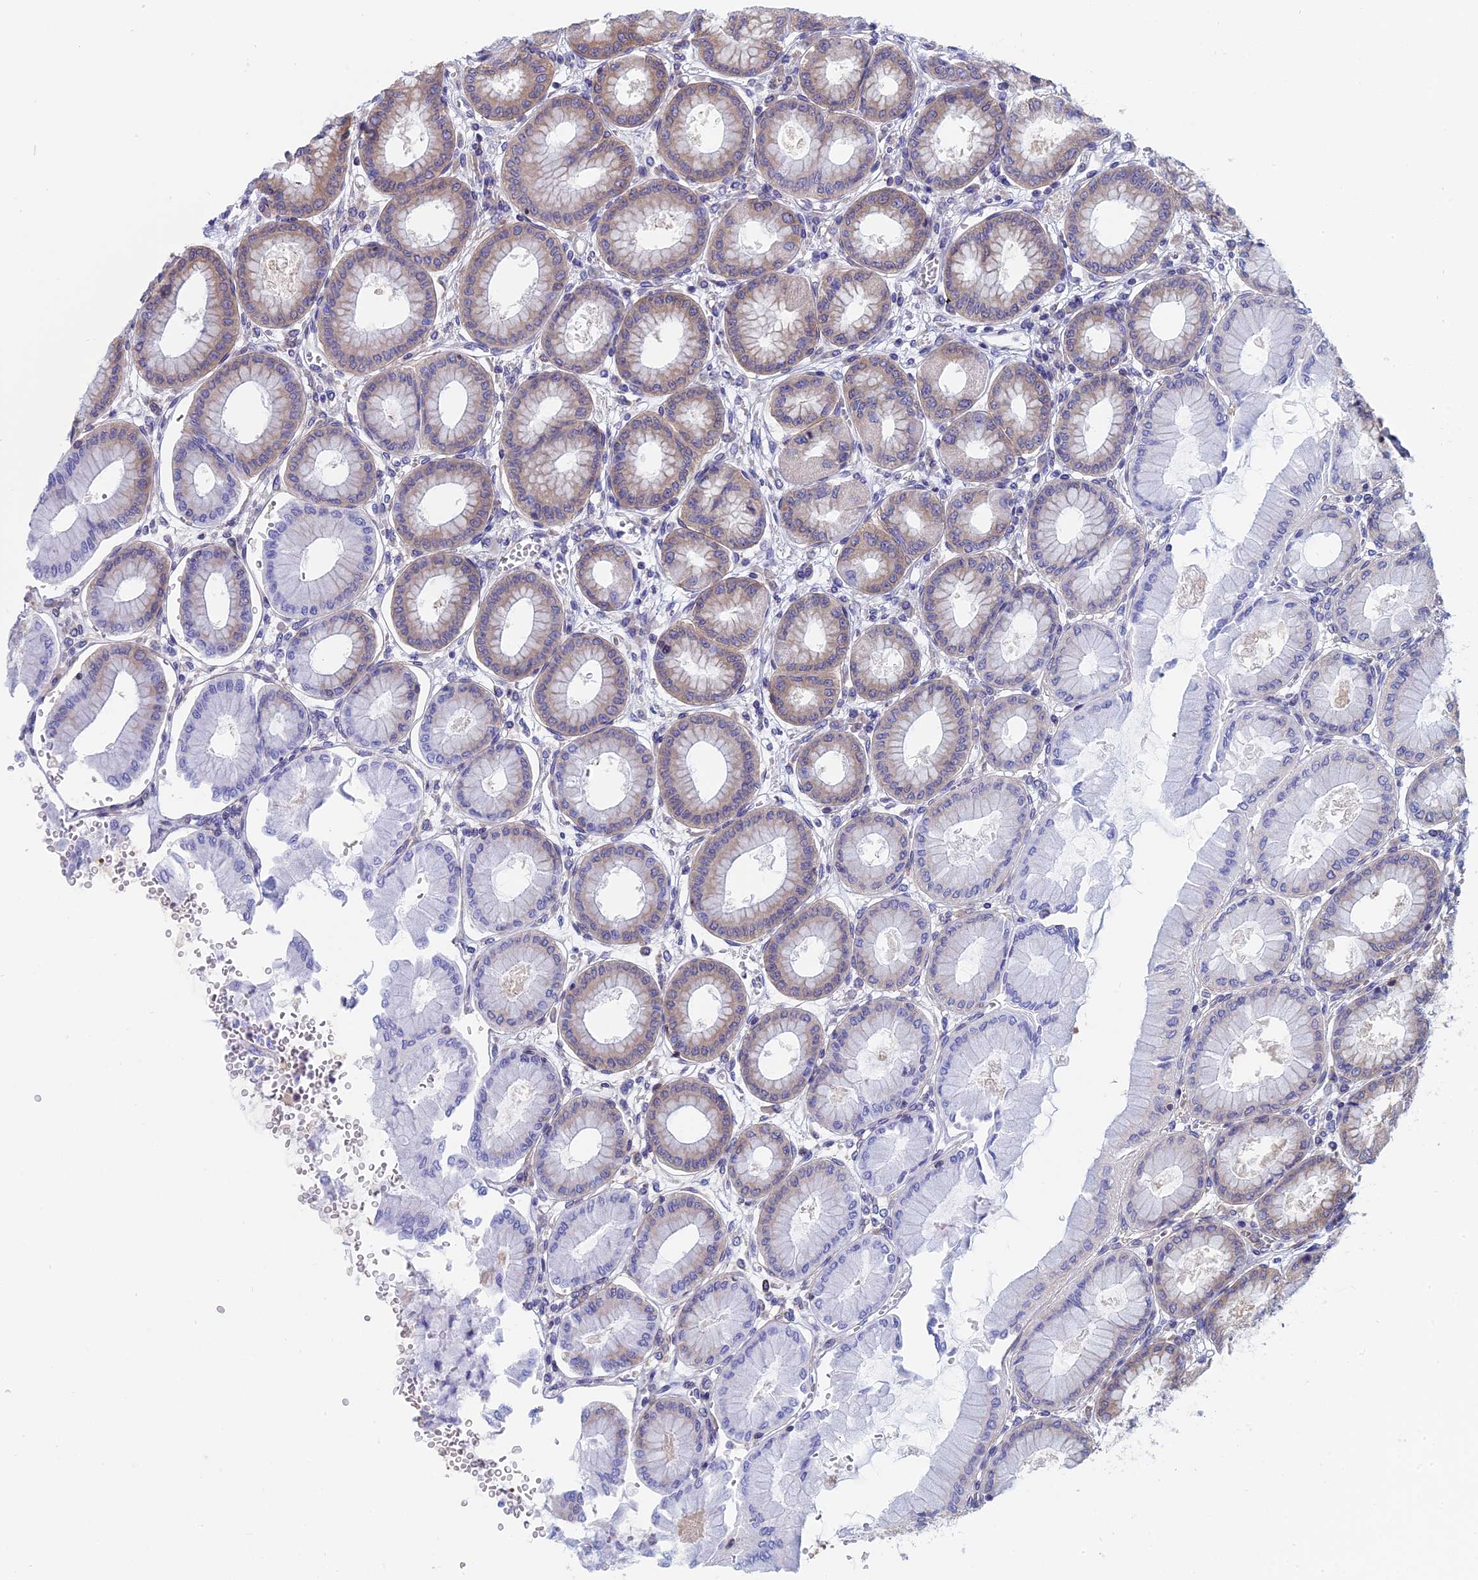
{"staining": {"intensity": "moderate", "quantity": "25%-75%", "location": "cytoplasmic/membranous"}, "tissue": "stomach", "cell_type": "Glandular cells", "image_type": "normal", "snomed": [{"axis": "morphology", "description": "Normal tissue, NOS"}, {"axis": "topography", "description": "Stomach, upper"}], "caption": "A medium amount of moderate cytoplasmic/membranous staining is appreciated in approximately 25%-75% of glandular cells in normal stomach. (Brightfield microscopy of DAB IHC at high magnification).", "gene": "NAA10", "patient": {"sex": "female", "age": 56}}